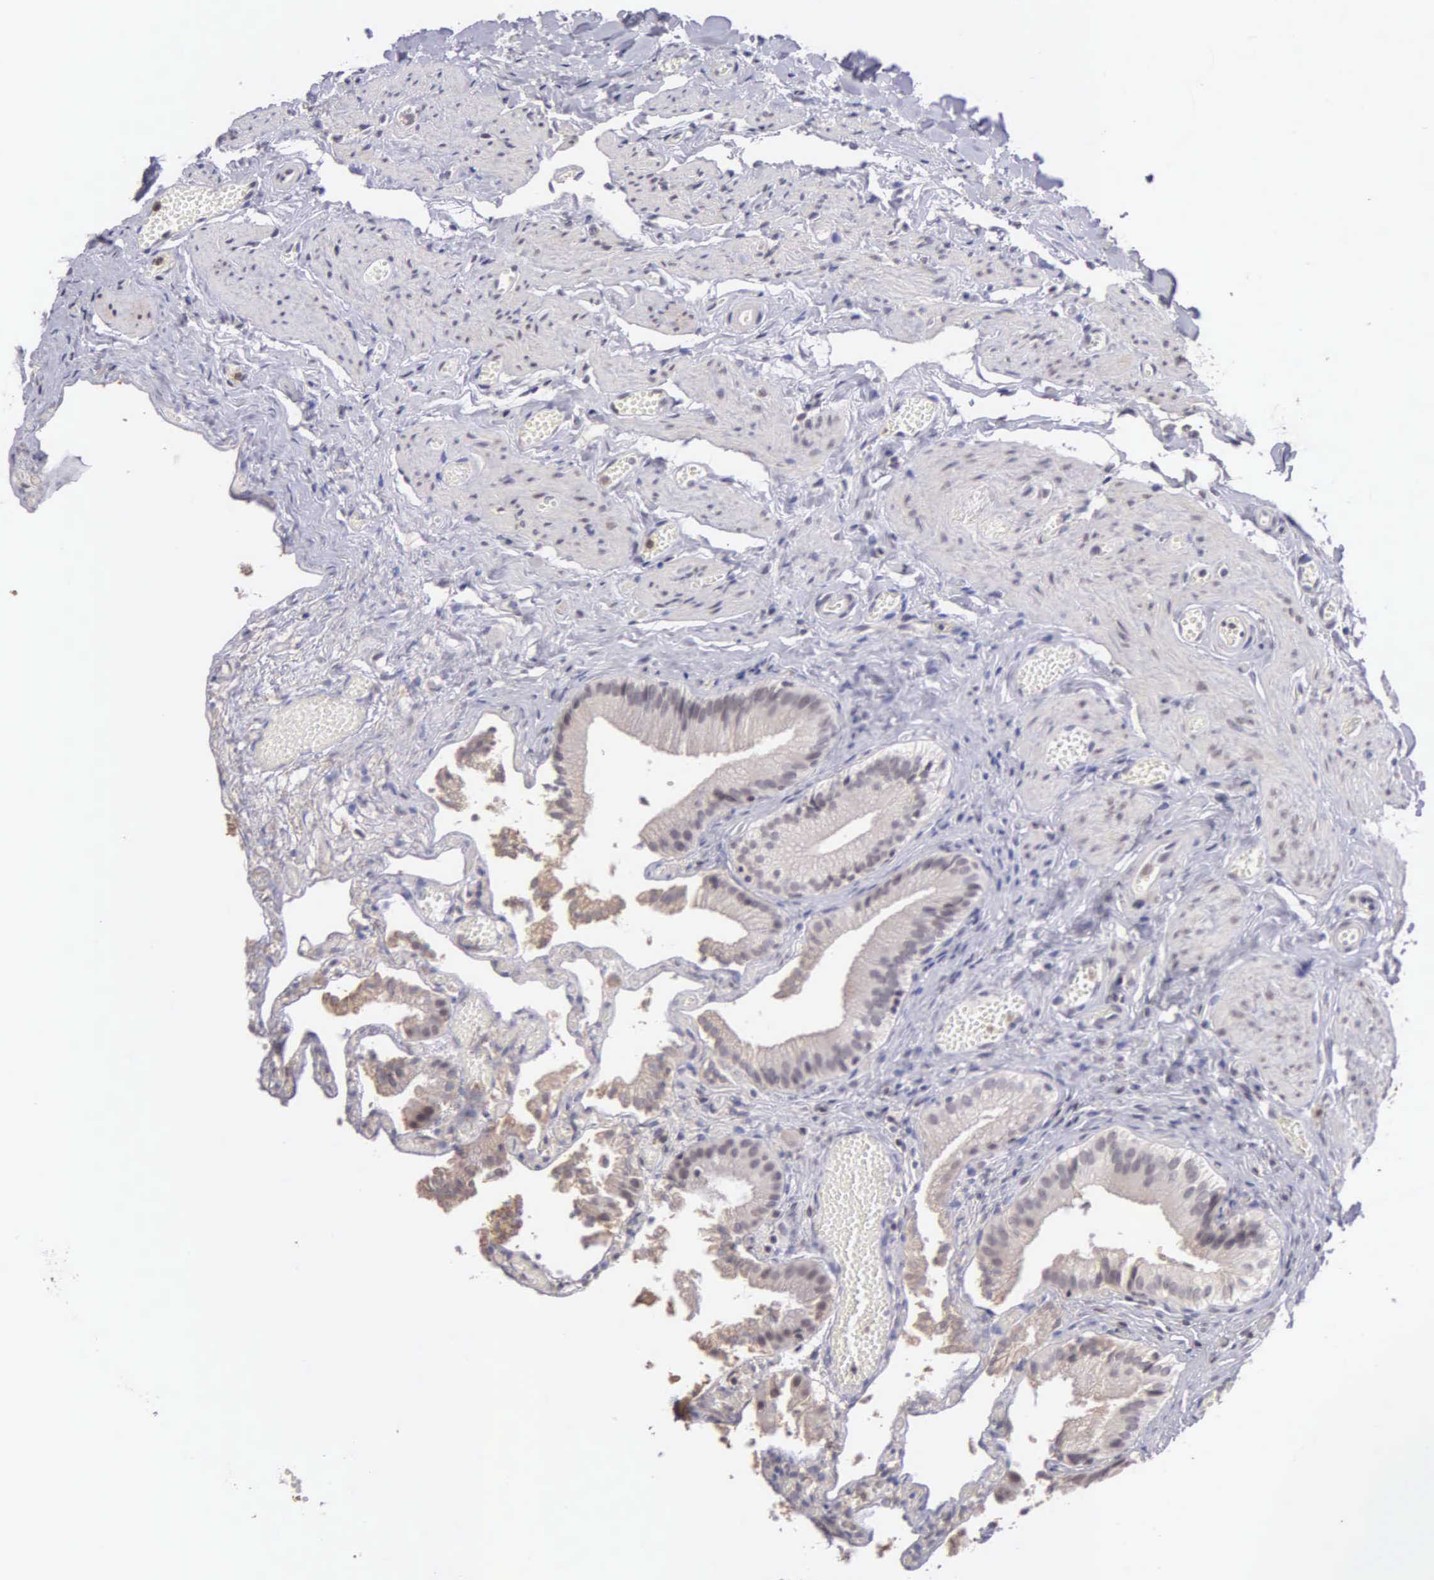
{"staining": {"intensity": "negative", "quantity": "none", "location": "none"}, "tissue": "gallbladder", "cell_type": "Glandular cells", "image_type": "normal", "snomed": [{"axis": "morphology", "description": "Normal tissue, NOS"}, {"axis": "topography", "description": "Gallbladder"}], "caption": "Immunohistochemistry of benign gallbladder demonstrates no staining in glandular cells.", "gene": "BRD1", "patient": {"sex": "female", "age": 44}}